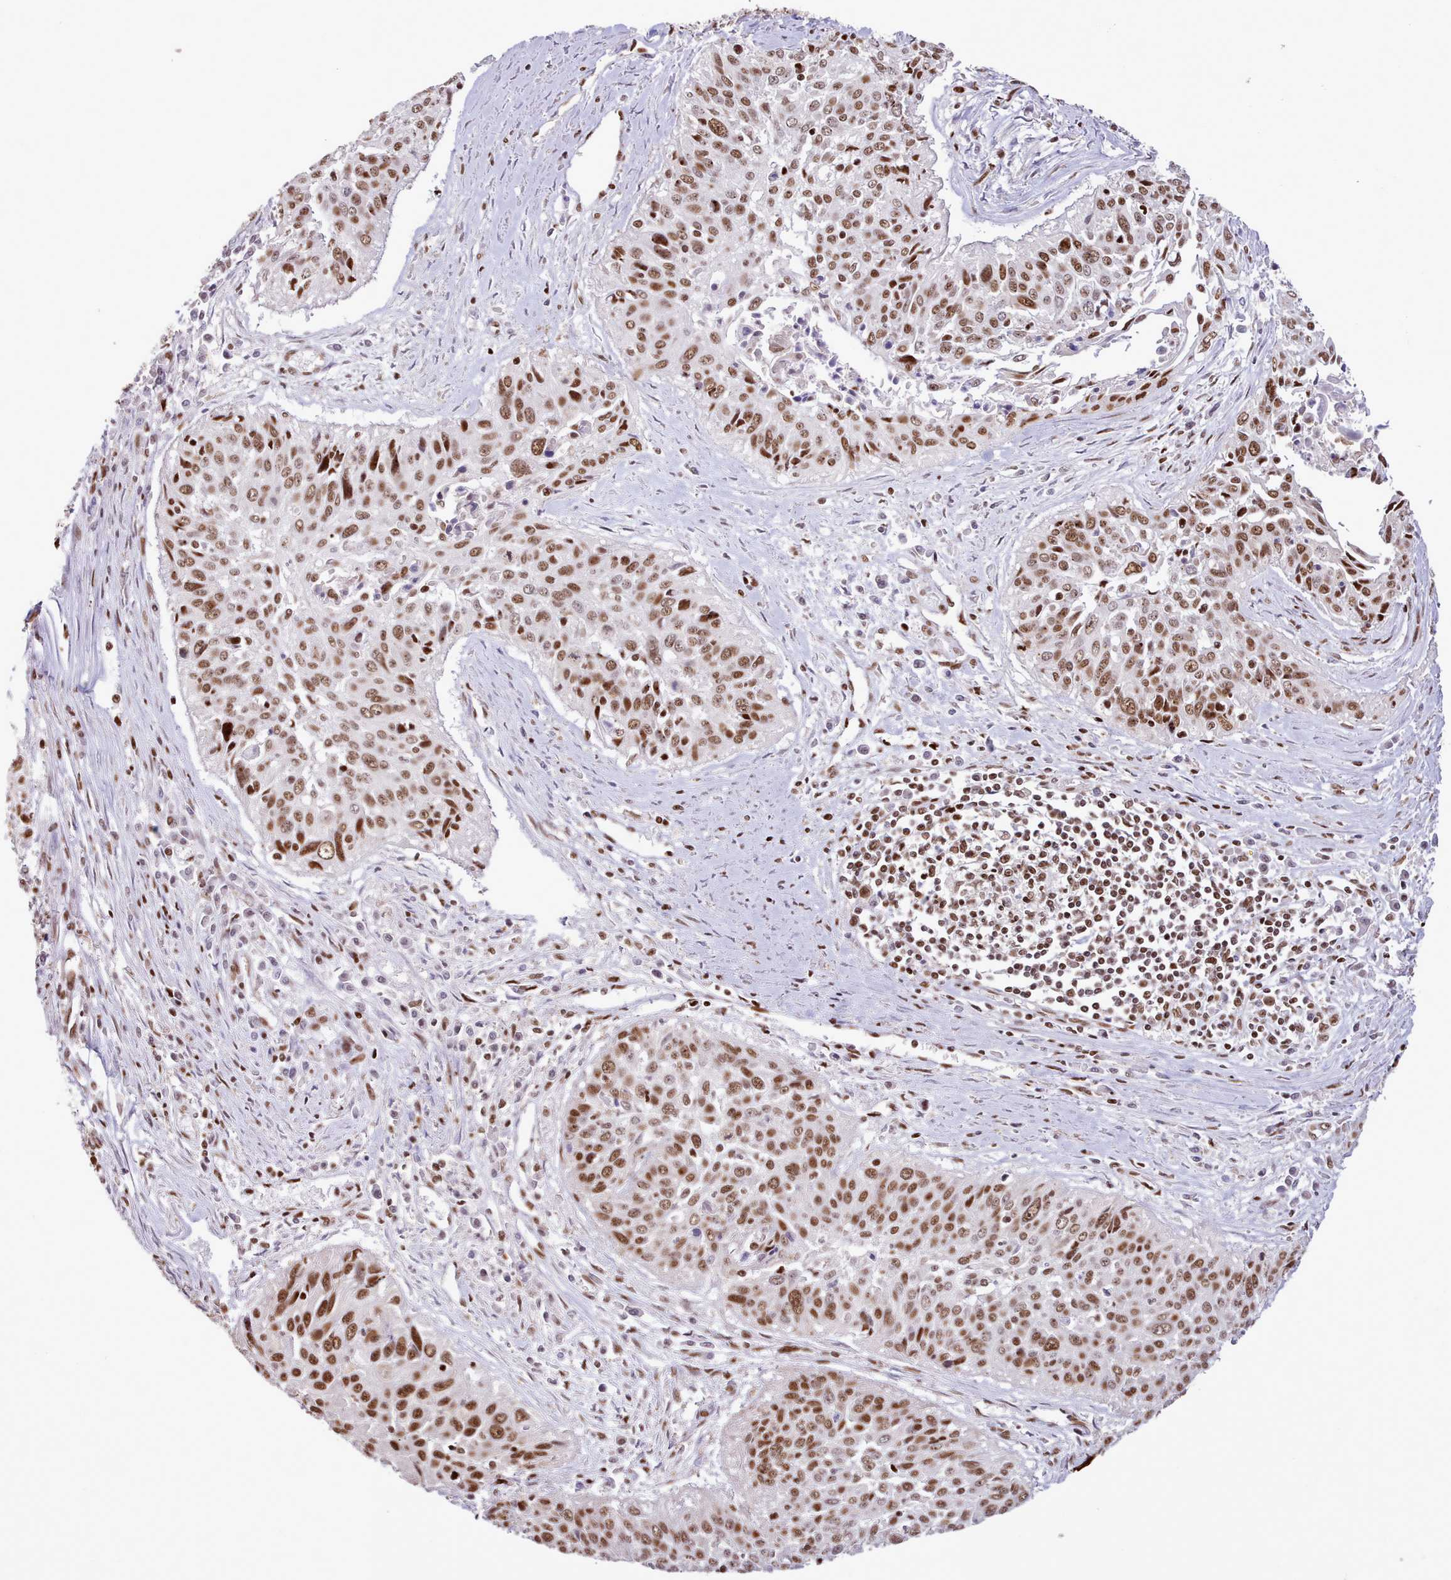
{"staining": {"intensity": "moderate", "quantity": ">75%", "location": "nuclear"}, "tissue": "cervical cancer", "cell_type": "Tumor cells", "image_type": "cancer", "snomed": [{"axis": "morphology", "description": "Squamous cell carcinoma, NOS"}, {"axis": "topography", "description": "Cervix"}], "caption": "Protein analysis of squamous cell carcinoma (cervical) tissue demonstrates moderate nuclear positivity in approximately >75% of tumor cells.", "gene": "TAF15", "patient": {"sex": "female", "age": 55}}